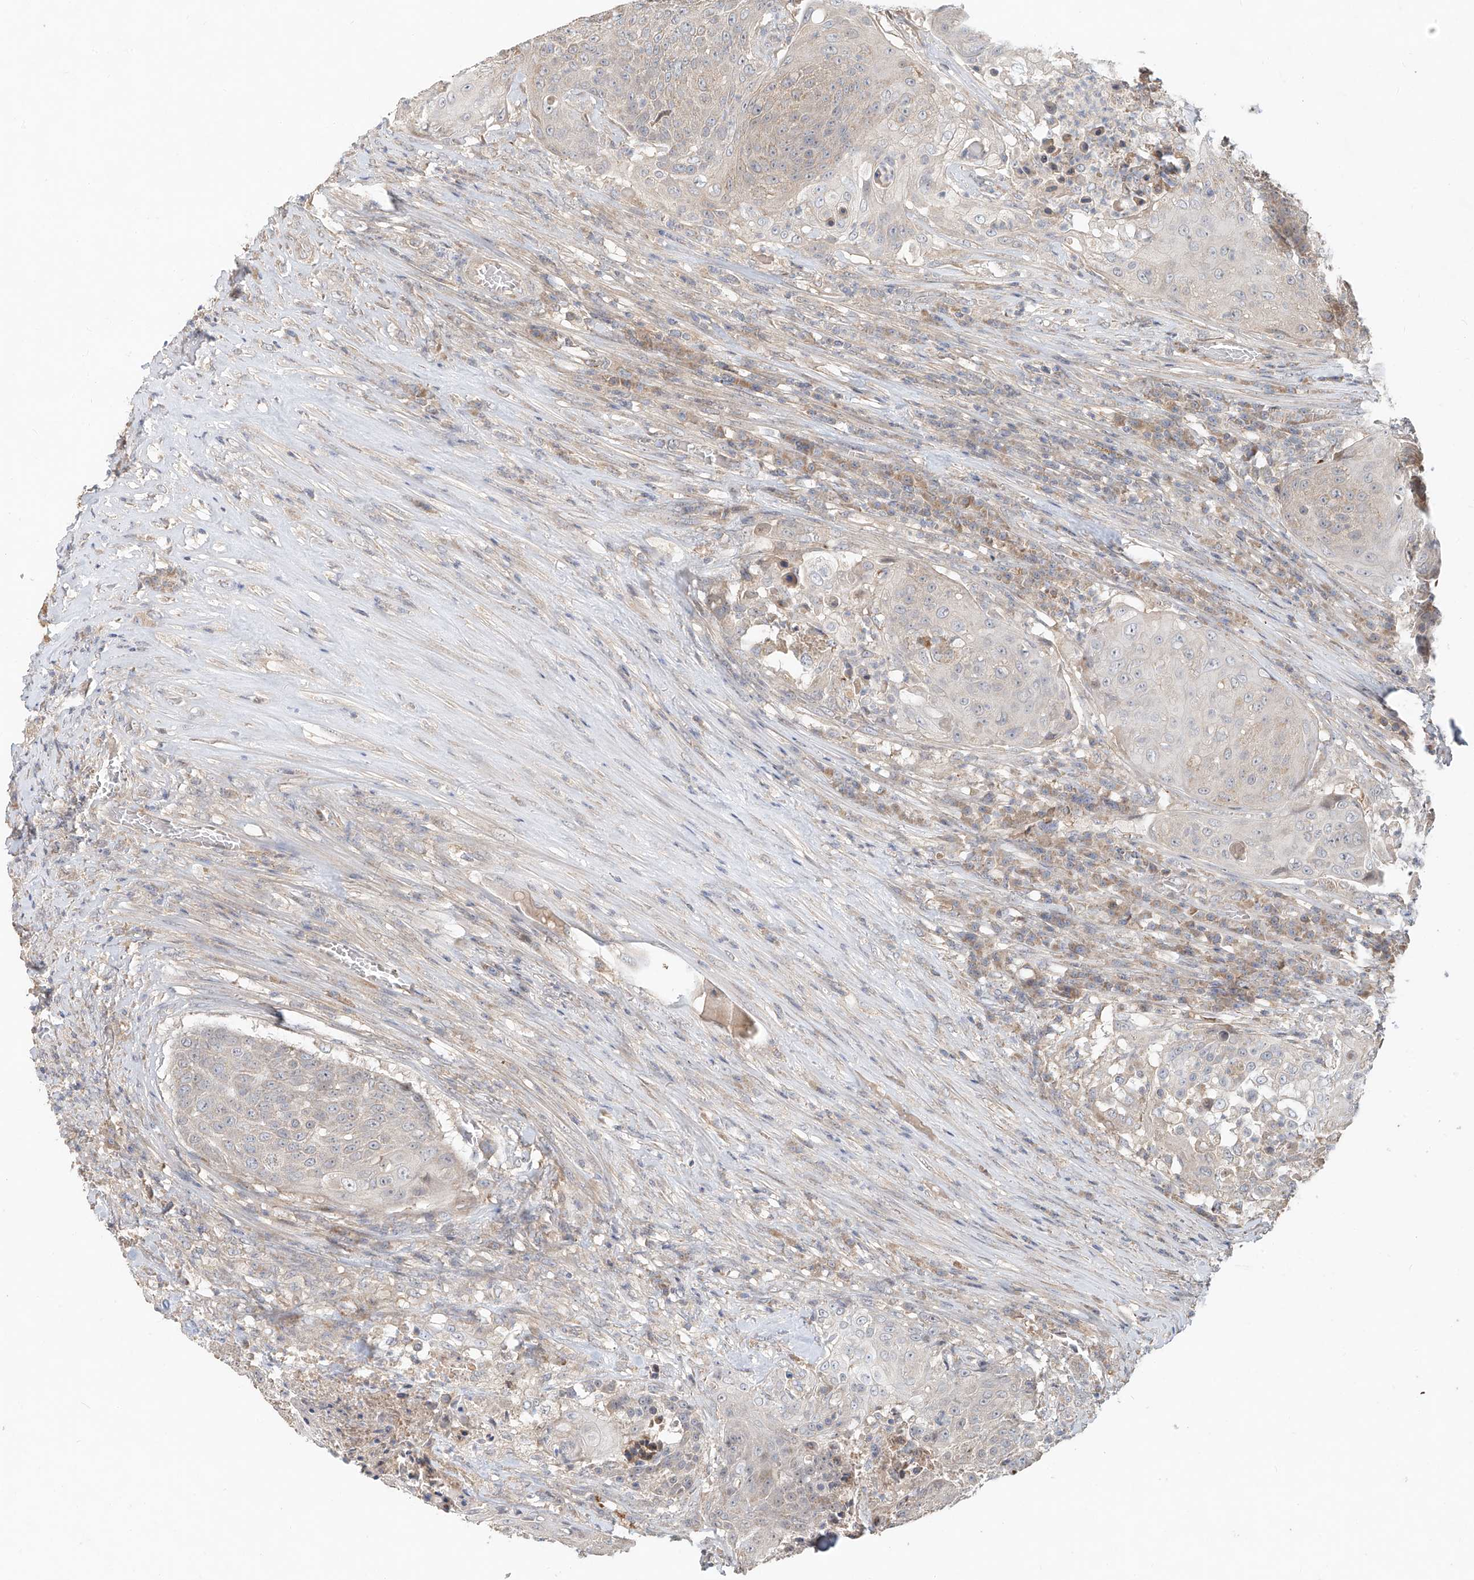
{"staining": {"intensity": "negative", "quantity": "none", "location": "none"}, "tissue": "urothelial cancer", "cell_type": "Tumor cells", "image_type": "cancer", "snomed": [{"axis": "morphology", "description": "Urothelial carcinoma, High grade"}, {"axis": "topography", "description": "Urinary bladder"}], "caption": "Immunohistochemistry of urothelial cancer demonstrates no positivity in tumor cells.", "gene": "TMEM61", "patient": {"sex": "female", "age": 63}}